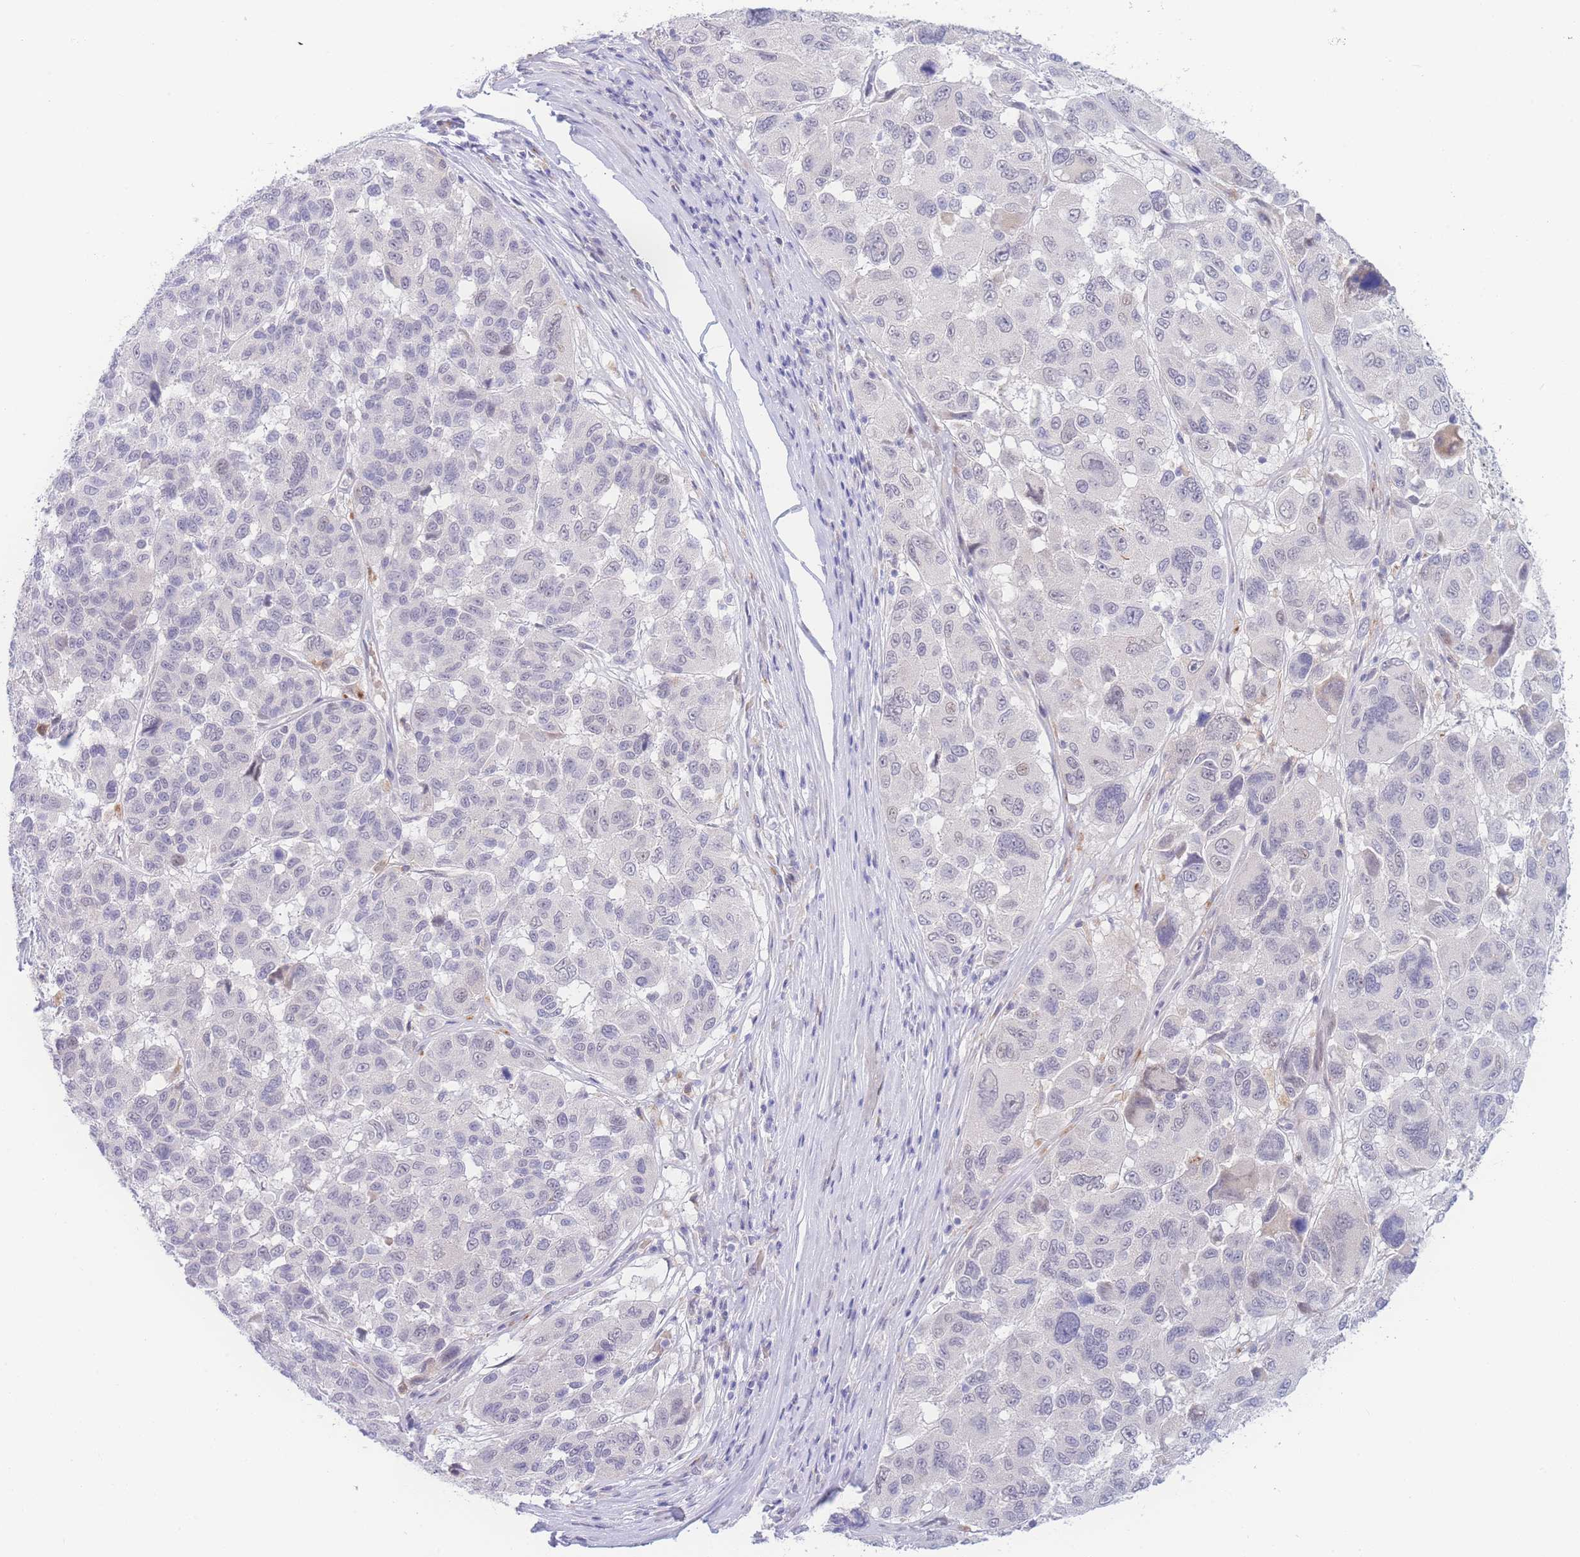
{"staining": {"intensity": "negative", "quantity": "none", "location": "none"}, "tissue": "melanoma", "cell_type": "Tumor cells", "image_type": "cancer", "snomed": [{"axis": "morphology", "description": "Malignant melanoma, NOS"}, {"axis": "topography", "description": "Skin"}], "caption": "Tumor cells show no significant expression in melanoma.", "gene": "PRSS22", "patient": {"sex": "female", "age": 66}}